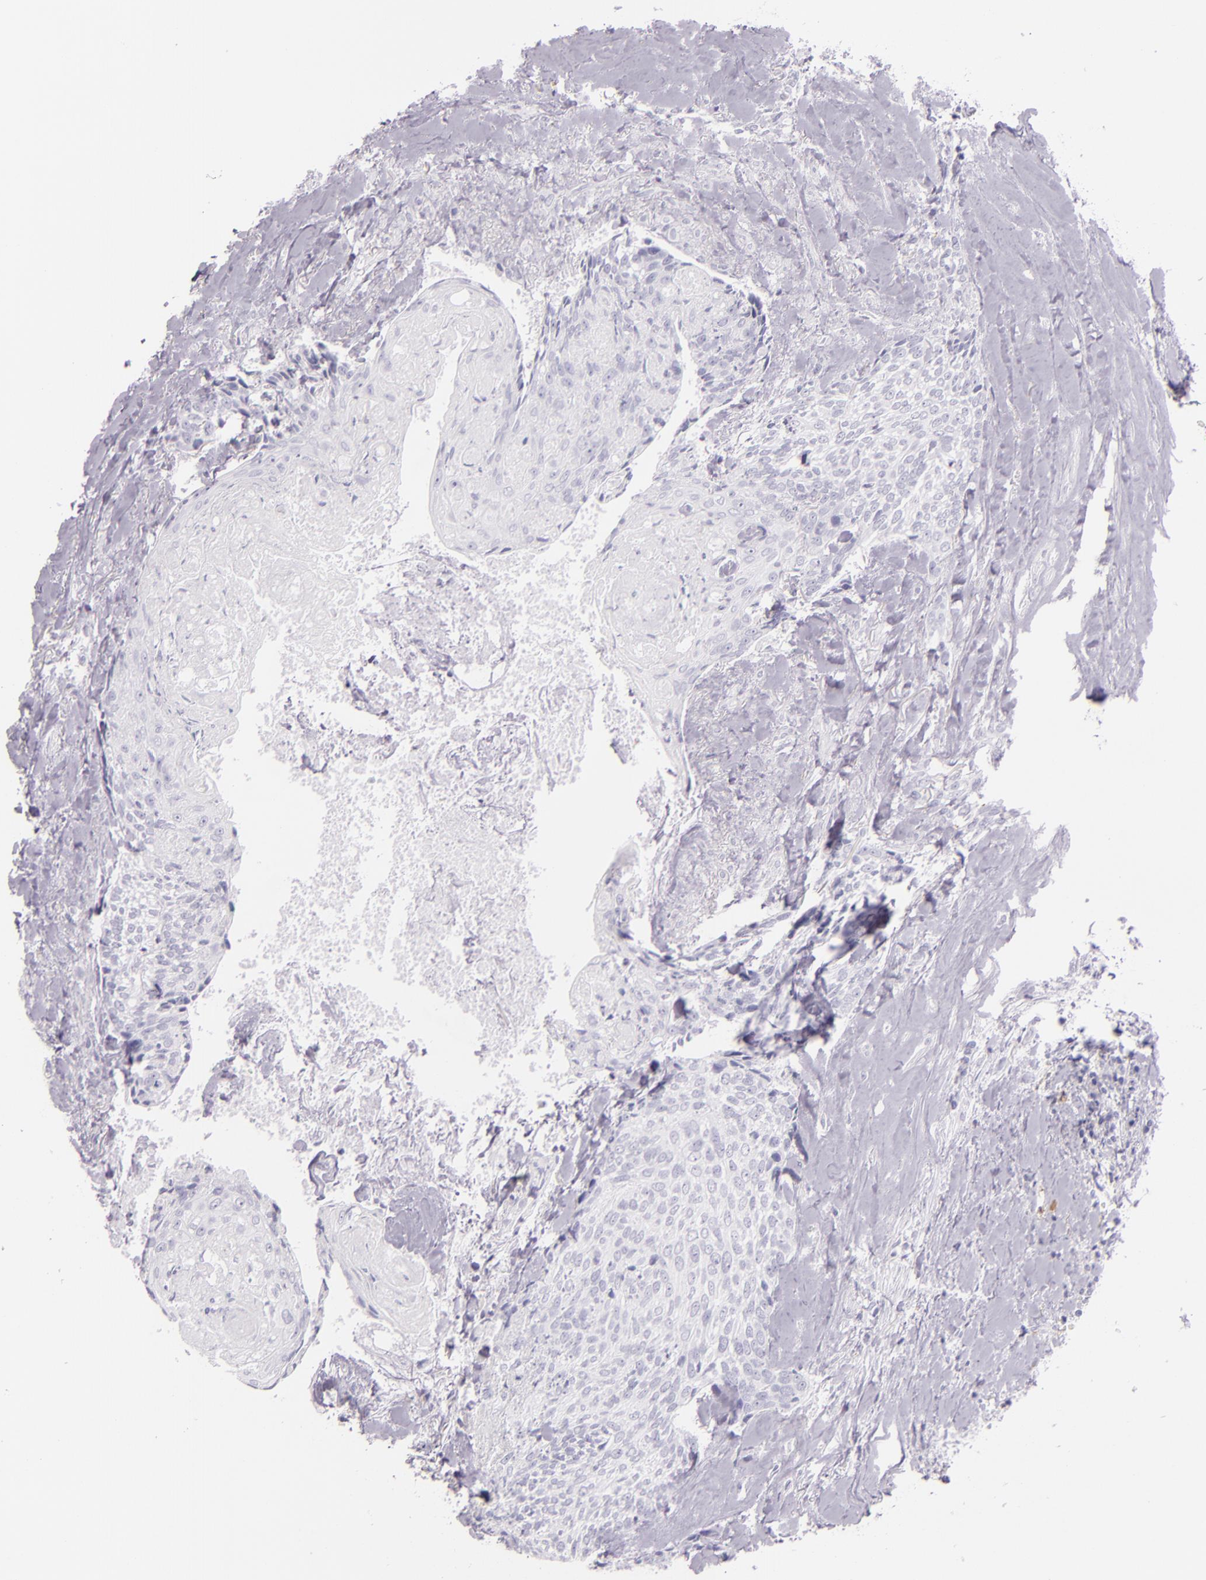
{"staining": {"intensity": "negative", "quantity": "none", "location": "none"}, "tissue": "head and neck cancer", "cell_type": "Tumor cells", "image_type": "cancer", "snomed": [{"axis": "morphology", "description": "Squamous cell carcinoma, NOS"}, {"axis": "topography", "description": "Salivary gland"}, {"axis": "topography", "description": "Head-Neck"}], "caption": "Immunohistochemistry image of human squamous cell carcinoma (head and neck) stained for a protein (brown), which reveals no staining in tumor cells.", "gene": "SELP", "patient": {"sex": "male", "age": 70}}